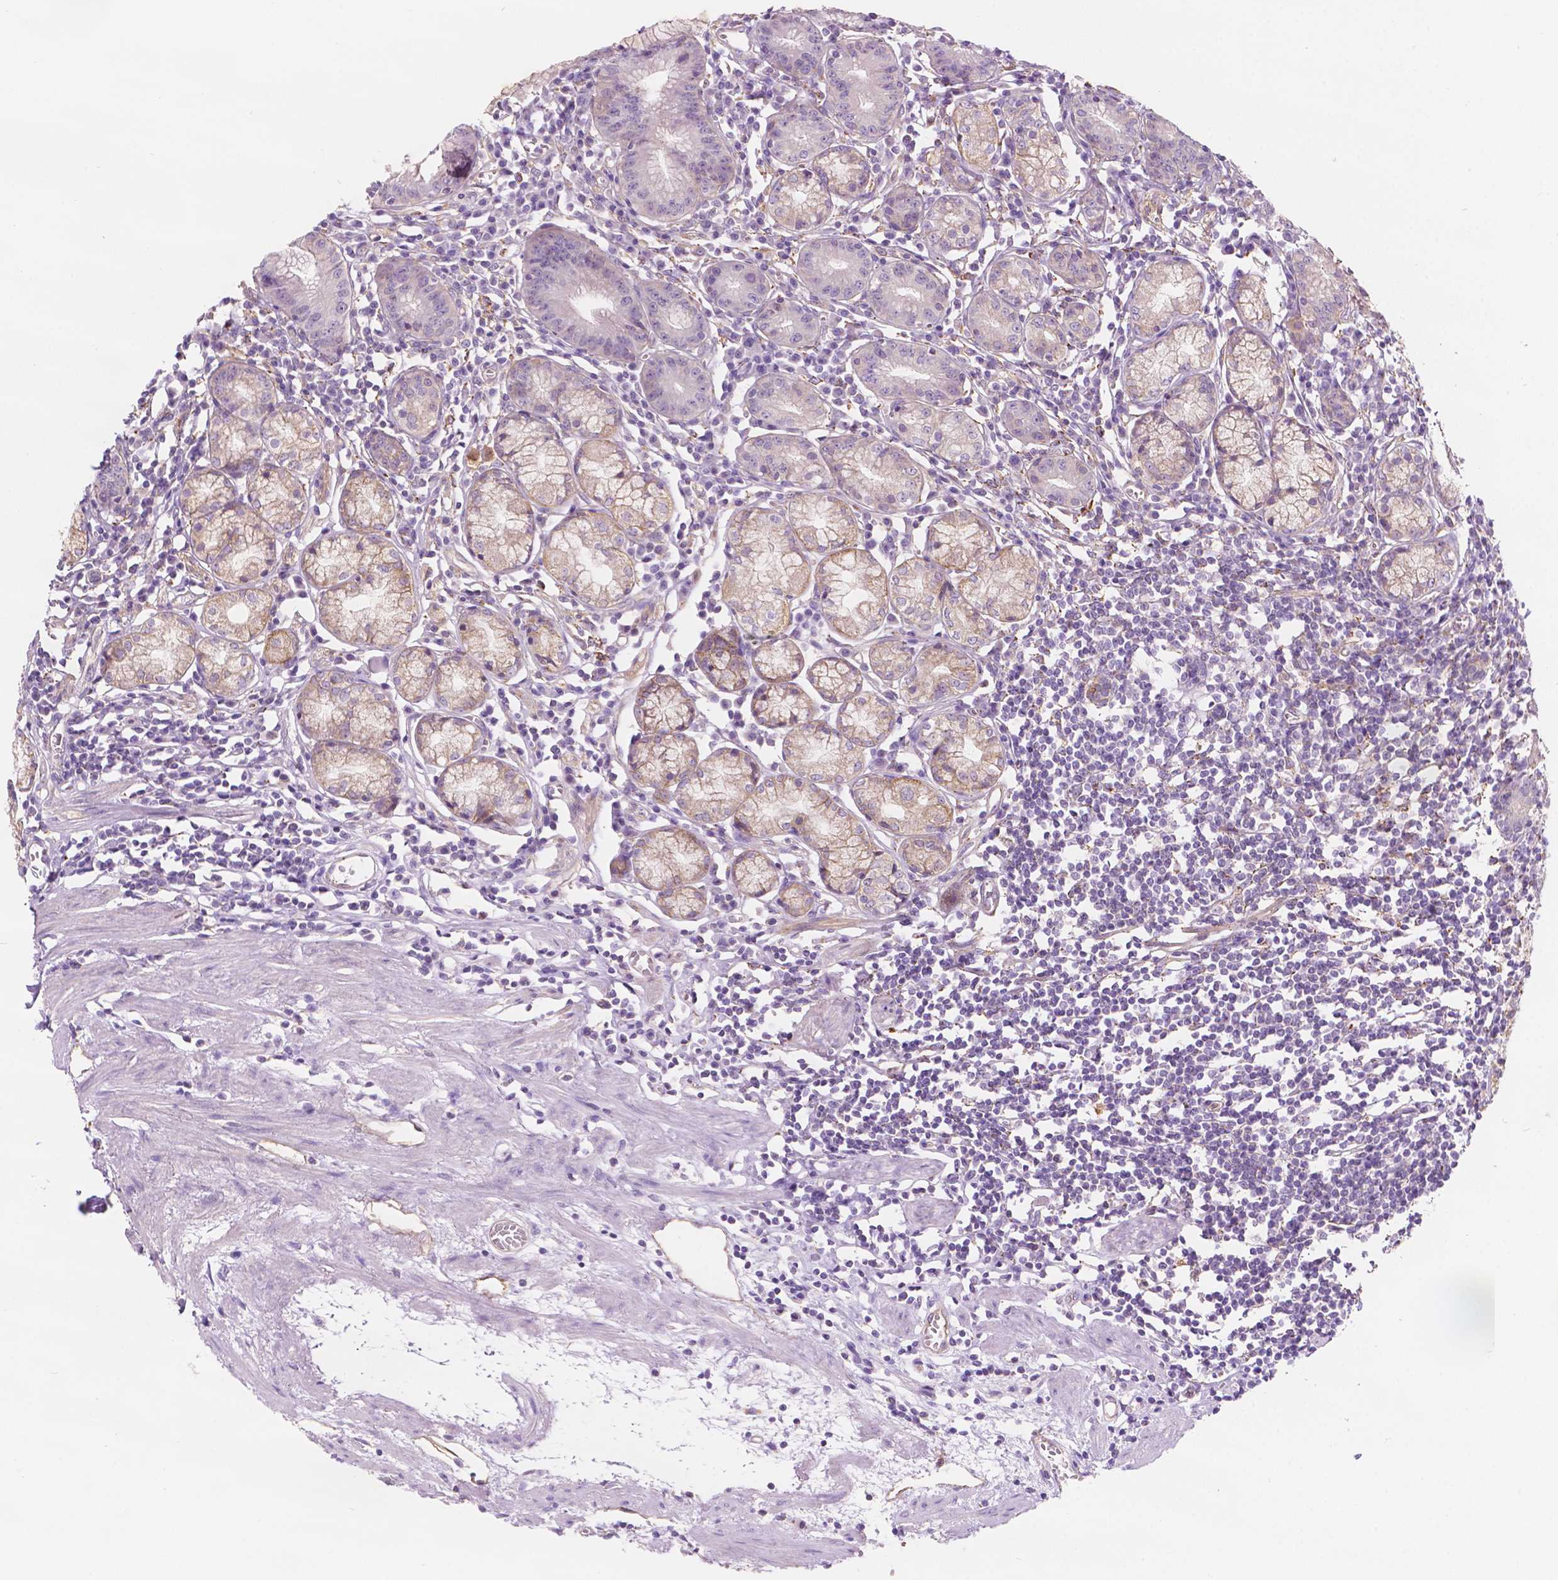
{"staining": {"intensity": "moderate", "quantity": "25%-75%", "location": "cytoplasmic/membranous"}, "tissue": "stomach", "cell_type": "Glandular cells", "image_type": "normal", "snomed": [{"axis": "morphology", "description": "Normal tissue, NOS"}, {"axis": "topography", "description": "Stomach"}], "caption": "Glandular cells exhibit moderate cytoplasmic/membranous staining in approximately 25%-75% of cells in normal stomach. The protein is stained brown, and the nuclei are stained in blue (DAB (3,3'-diaminobenzidine) IHC with brightfield microscopy, high magnification).", "gene": "NOS1AP", "patient": {"sex": "male", "age": 55}}